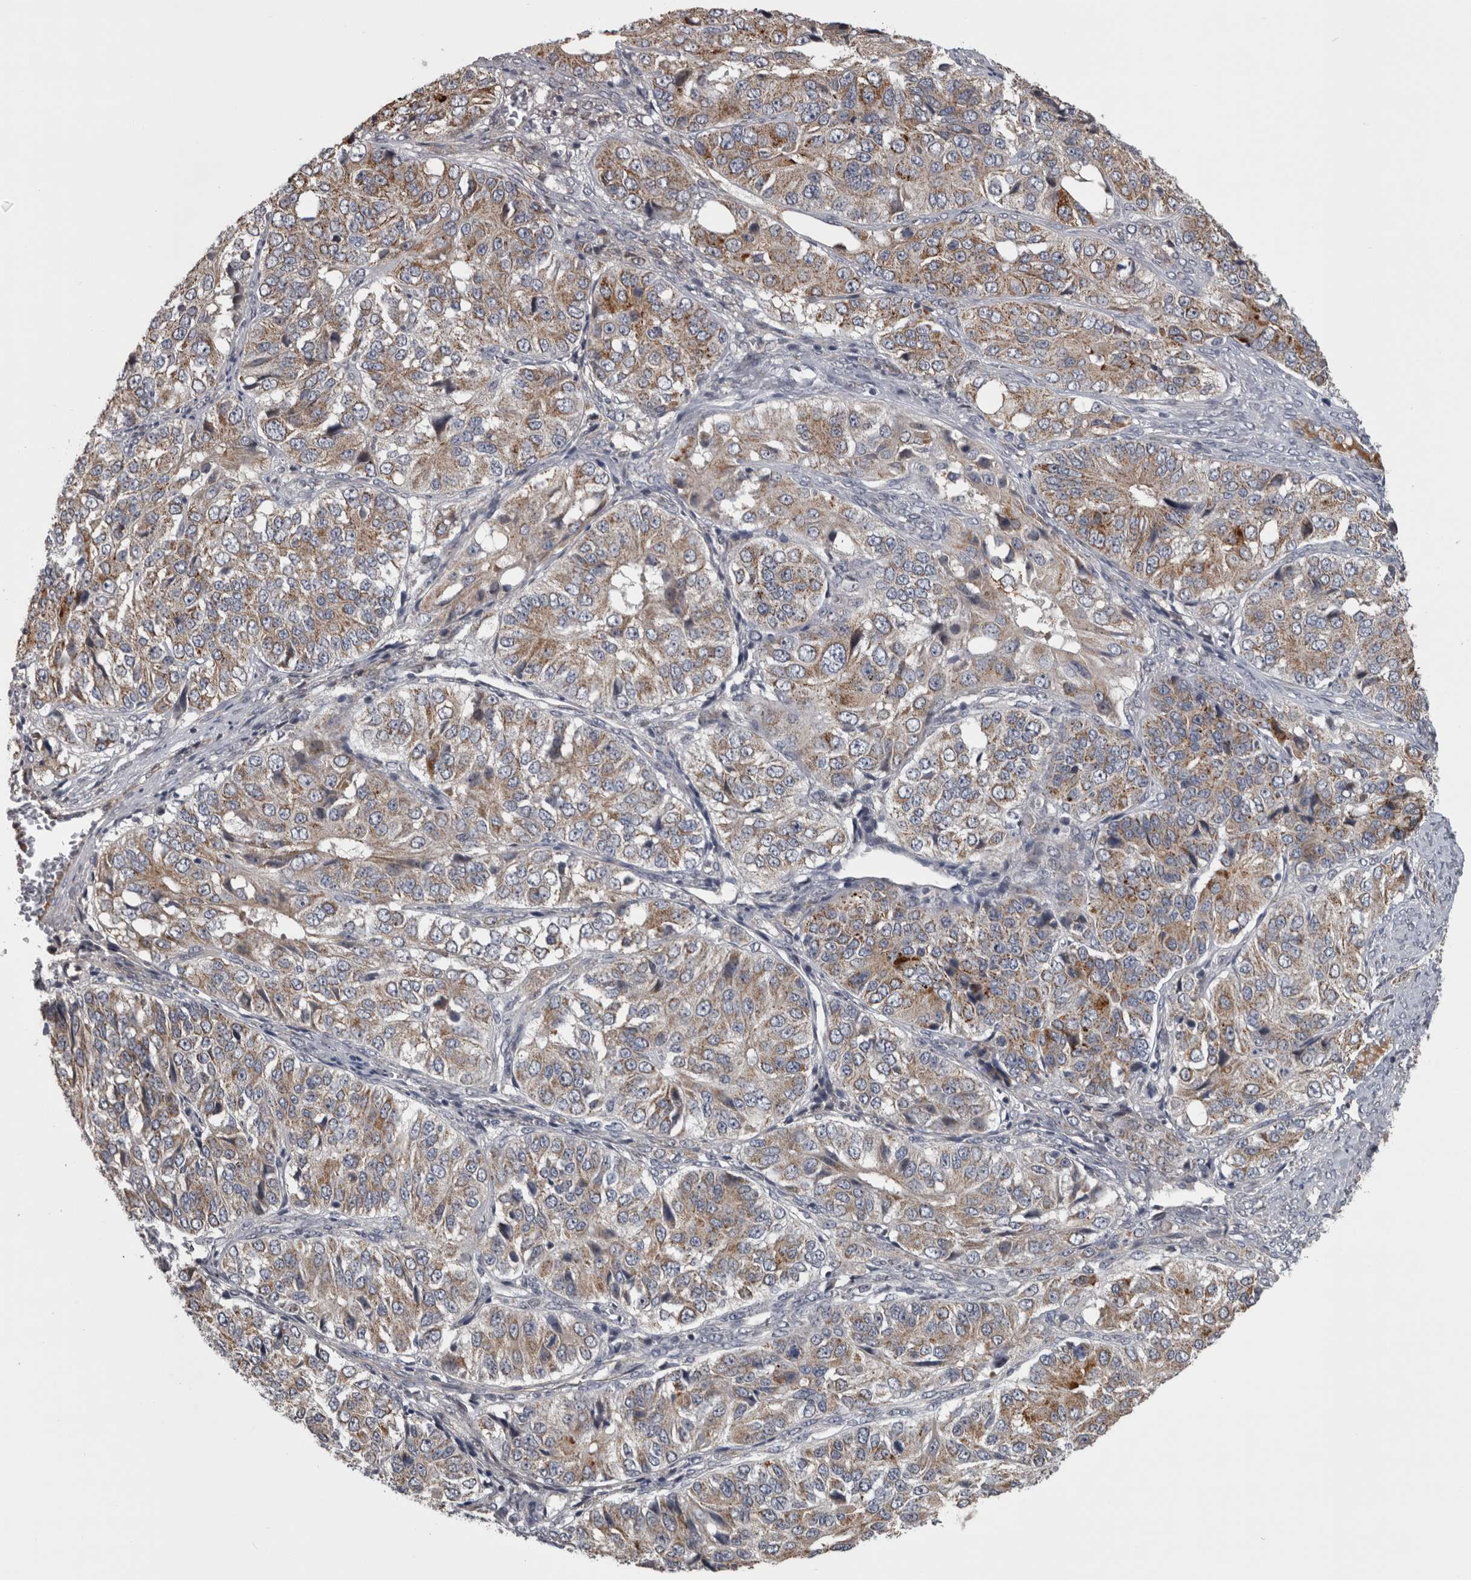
{"staining": {"intensity": "moderate", "quantity": ">75%", "location": "cytoplasmic/membranous"}, "tissue": "ovarian cancer", "cell_type": "Tumor cells", "image_type": "cancer", "snomed": [{"axis": "morphology", "description": "Carcinoma, endometroid"}, {"axis": "topography", "description": "Ovary"}], "caption": "A medium amount of moderate cytoplasmic/membranous positivity is appreciated in approximately >75% of tumor cells in ovarian cancer (endometroid carcinoma) tissue.", "gene": "DBT", "patient": {"sex": "female", "age": 51}}